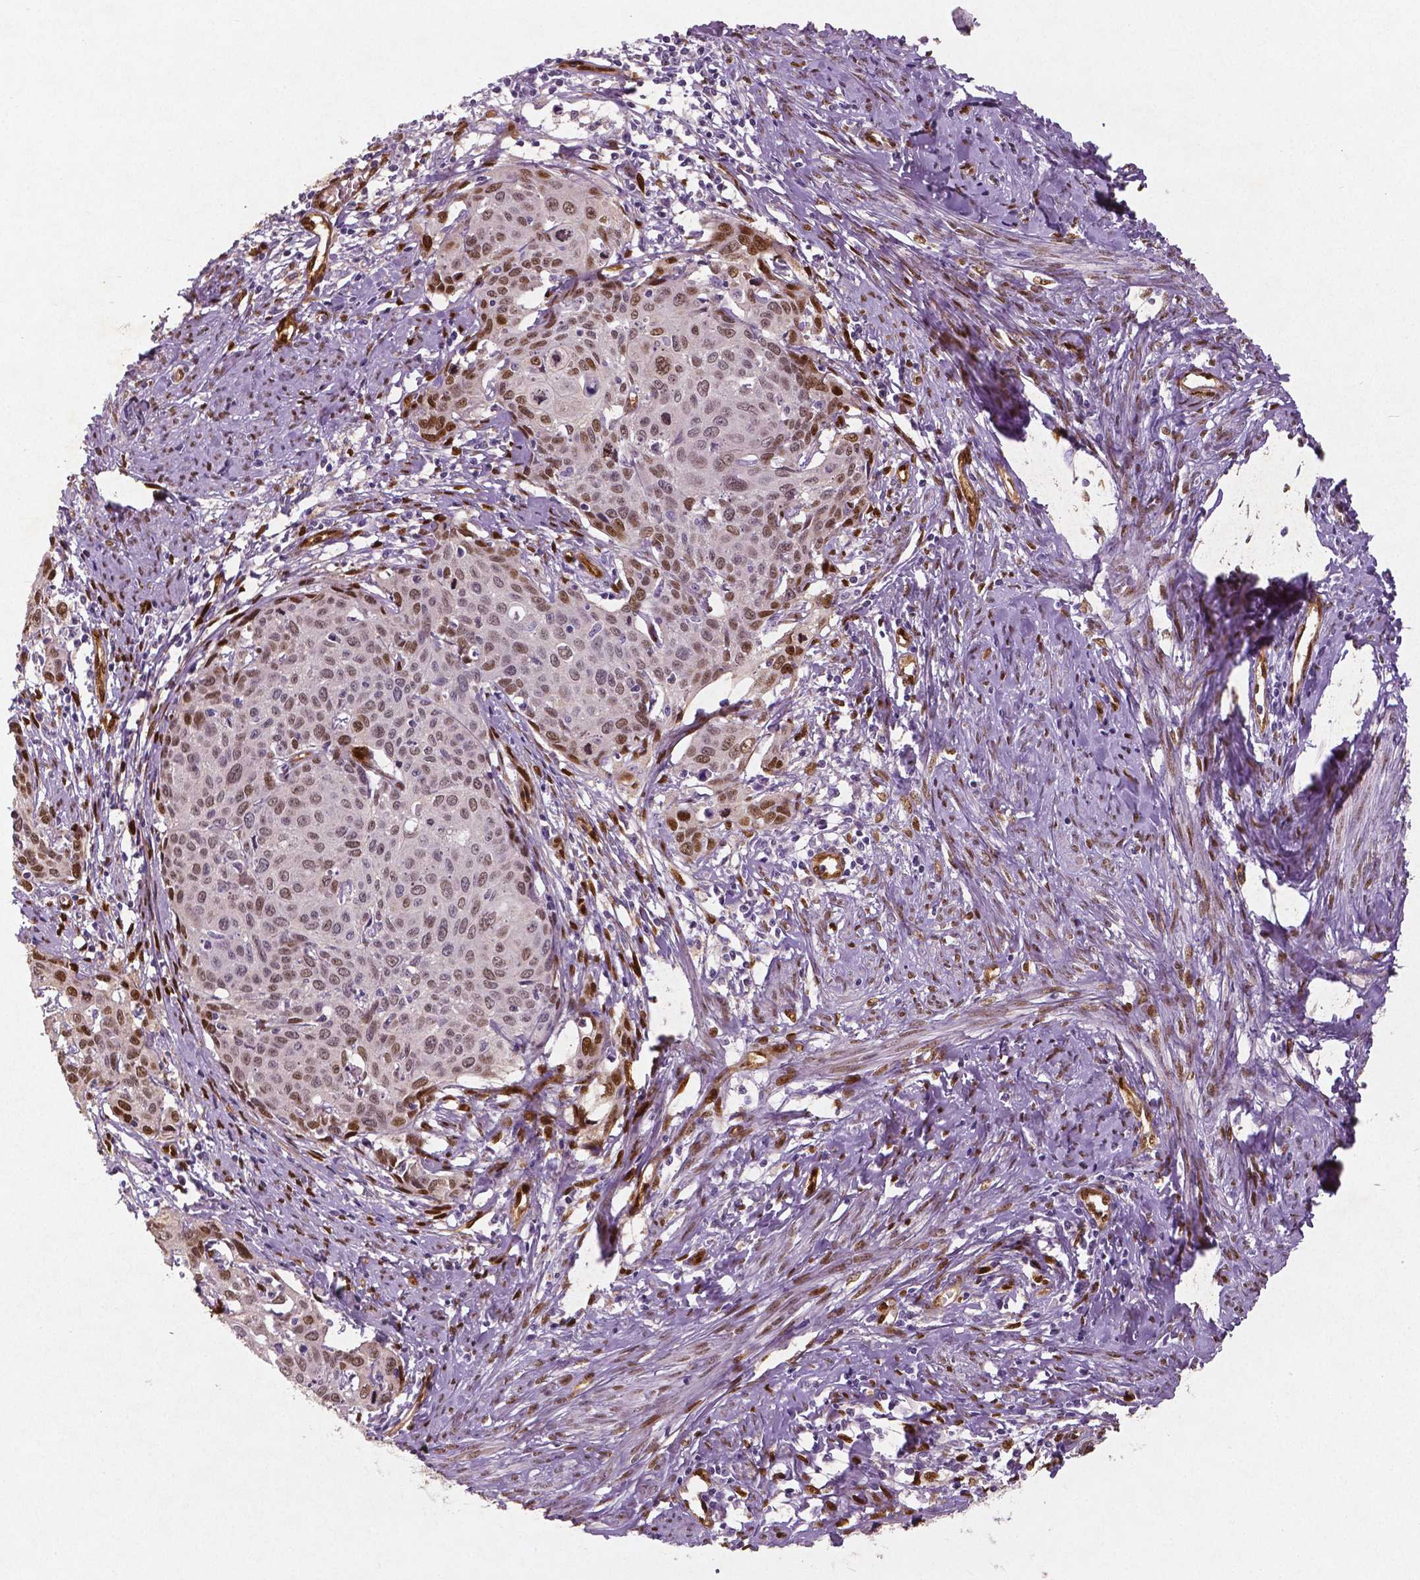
{"staining": {"intensity": "moderate", "quantity": ">75%", "location": "cytoplasmic/membranous,nuclear"}, "tissue": "cervical cancer", "cell_type": "Tumor cells", "image_type": "cancer", "snomed": [{"axis": "morphology", "description": "Squamous cell carcinoma, NOS"}, {"axis": "topography", "description": "Cervix"}], "caption": "Immunohistochemistry of cervical squamous cell carcinoma exhibits medium levels of moderate cytoplasmic/membranous and nuclear positivity in about >75% of tumor cells. The protein of interest is shown in brown color, while the nuclei are stained blue.", "gene": "WWTR1", "patient": {"sex": "female", "age": 62}}